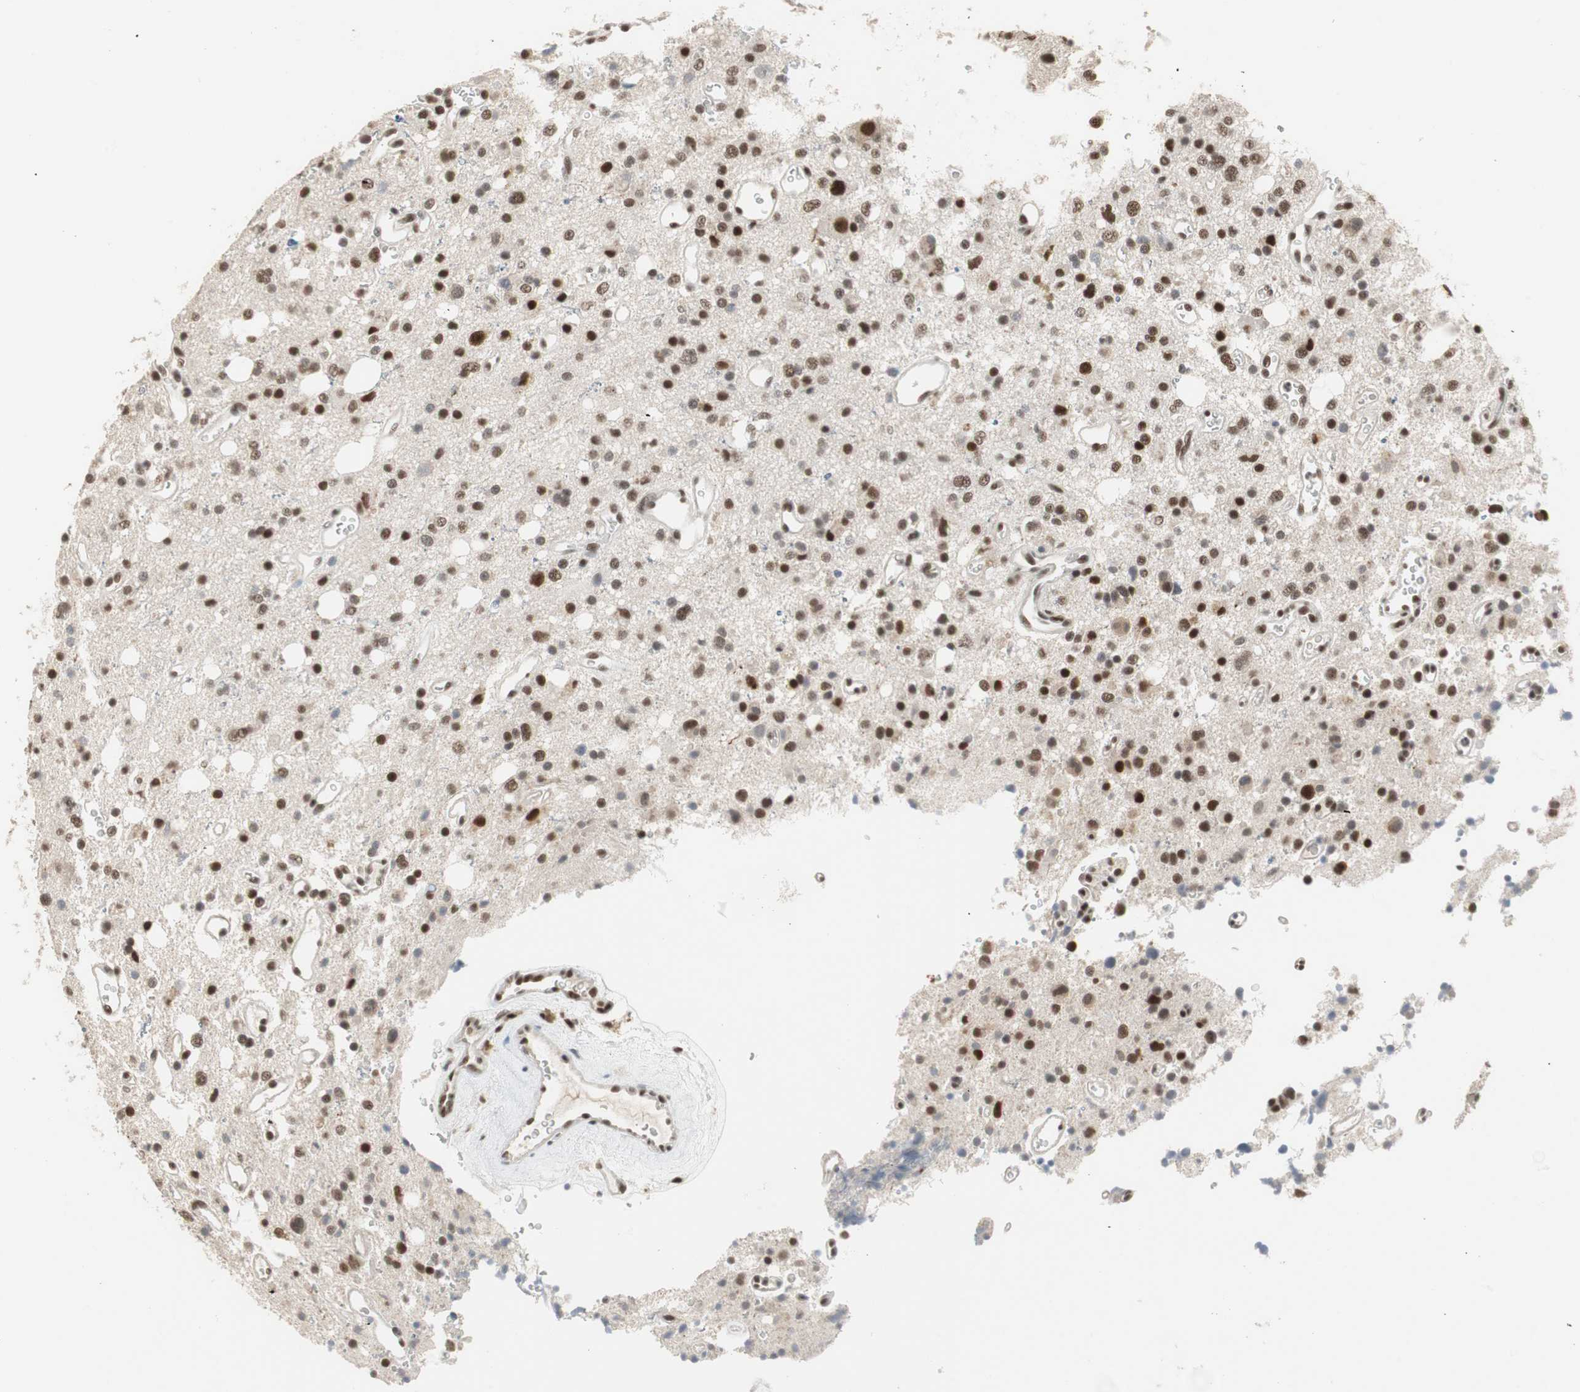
{"staining": {"intensity": "strong", "quantity": ">75%", "location": "nuclear"}, "tissue": "glioma", "cell_type": "Tumor cells", "image_type": "cancer", "snomed": [{"axis": "morphology", "description": "Glioma, malignant, High grade"}, {"axis": "topography", "description": "Brain"}], "caption": "Immunohistochemical staining of malignant glioma (high-grade) shows high levels of strong nuclear protein expression in approximately >75% of tumor cells.", "gene": "RTF1", "patient": {"sex": "male", "age": 47}}